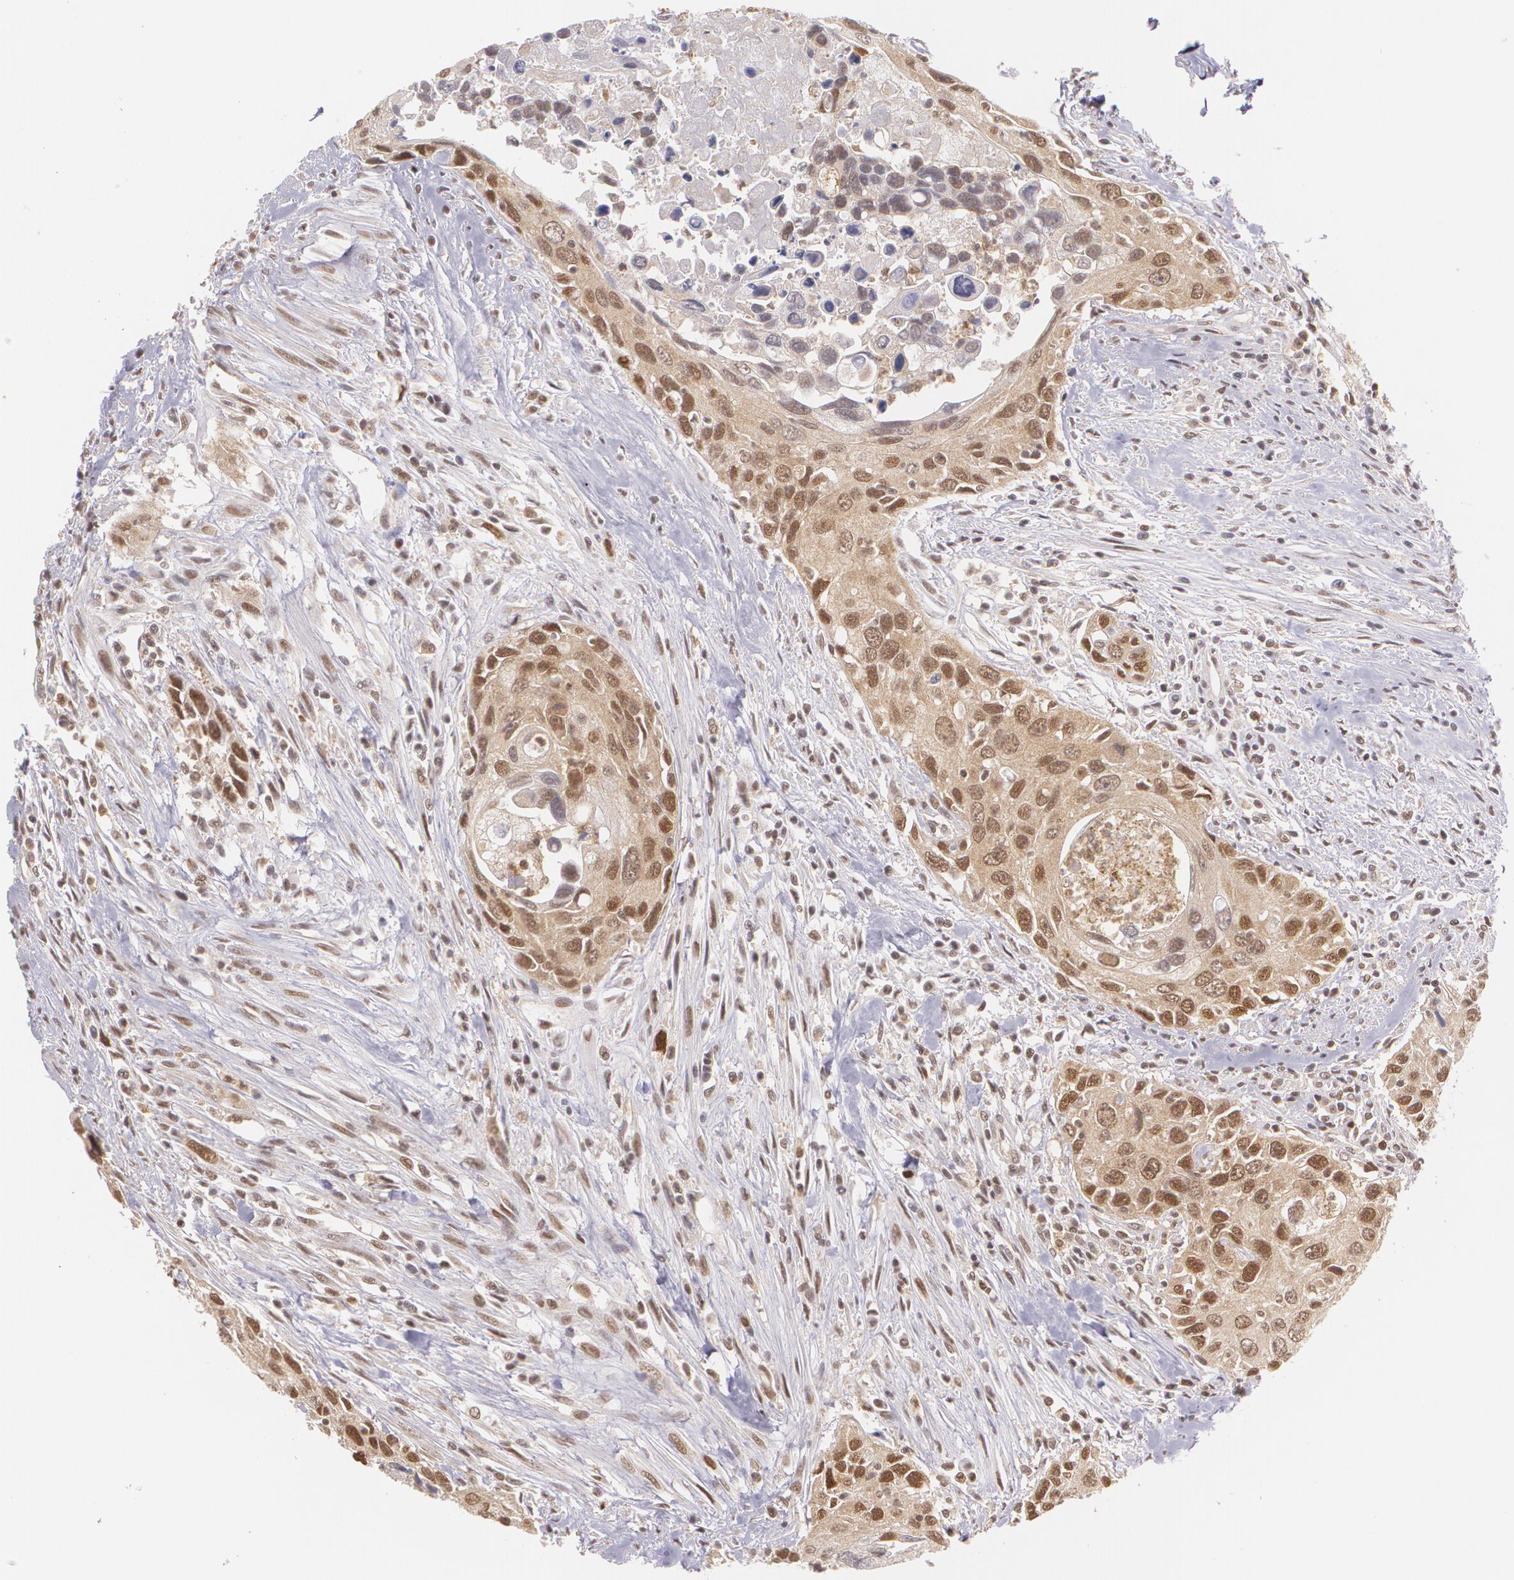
{"staining": {"intensity": "moderate", "quantity": ">75%", "location": "cytoplasmic/membranous,nuclear"}, "tissue": "urothelial cancer", "cell_type": "Tumor cells", "image_type": "cancer", "snomed": [{"axis": "morphology", "description": "Urothelial carcinoma, High grade"}, {"axis": "topography", "description": "Urinary bladder"}], "caption": "Immunohistochemical staining of human high-grade urothelial carcinoma exhibits medium levels of moderate cytoplasmic/membranous and nuclear protein staining in approximately >75% of tumor cells. The protein of interest is shown in brown color, while the nuclei are stained blue.", "gene": "CUL2", "patient": {"sex": "male", "age": 71}}